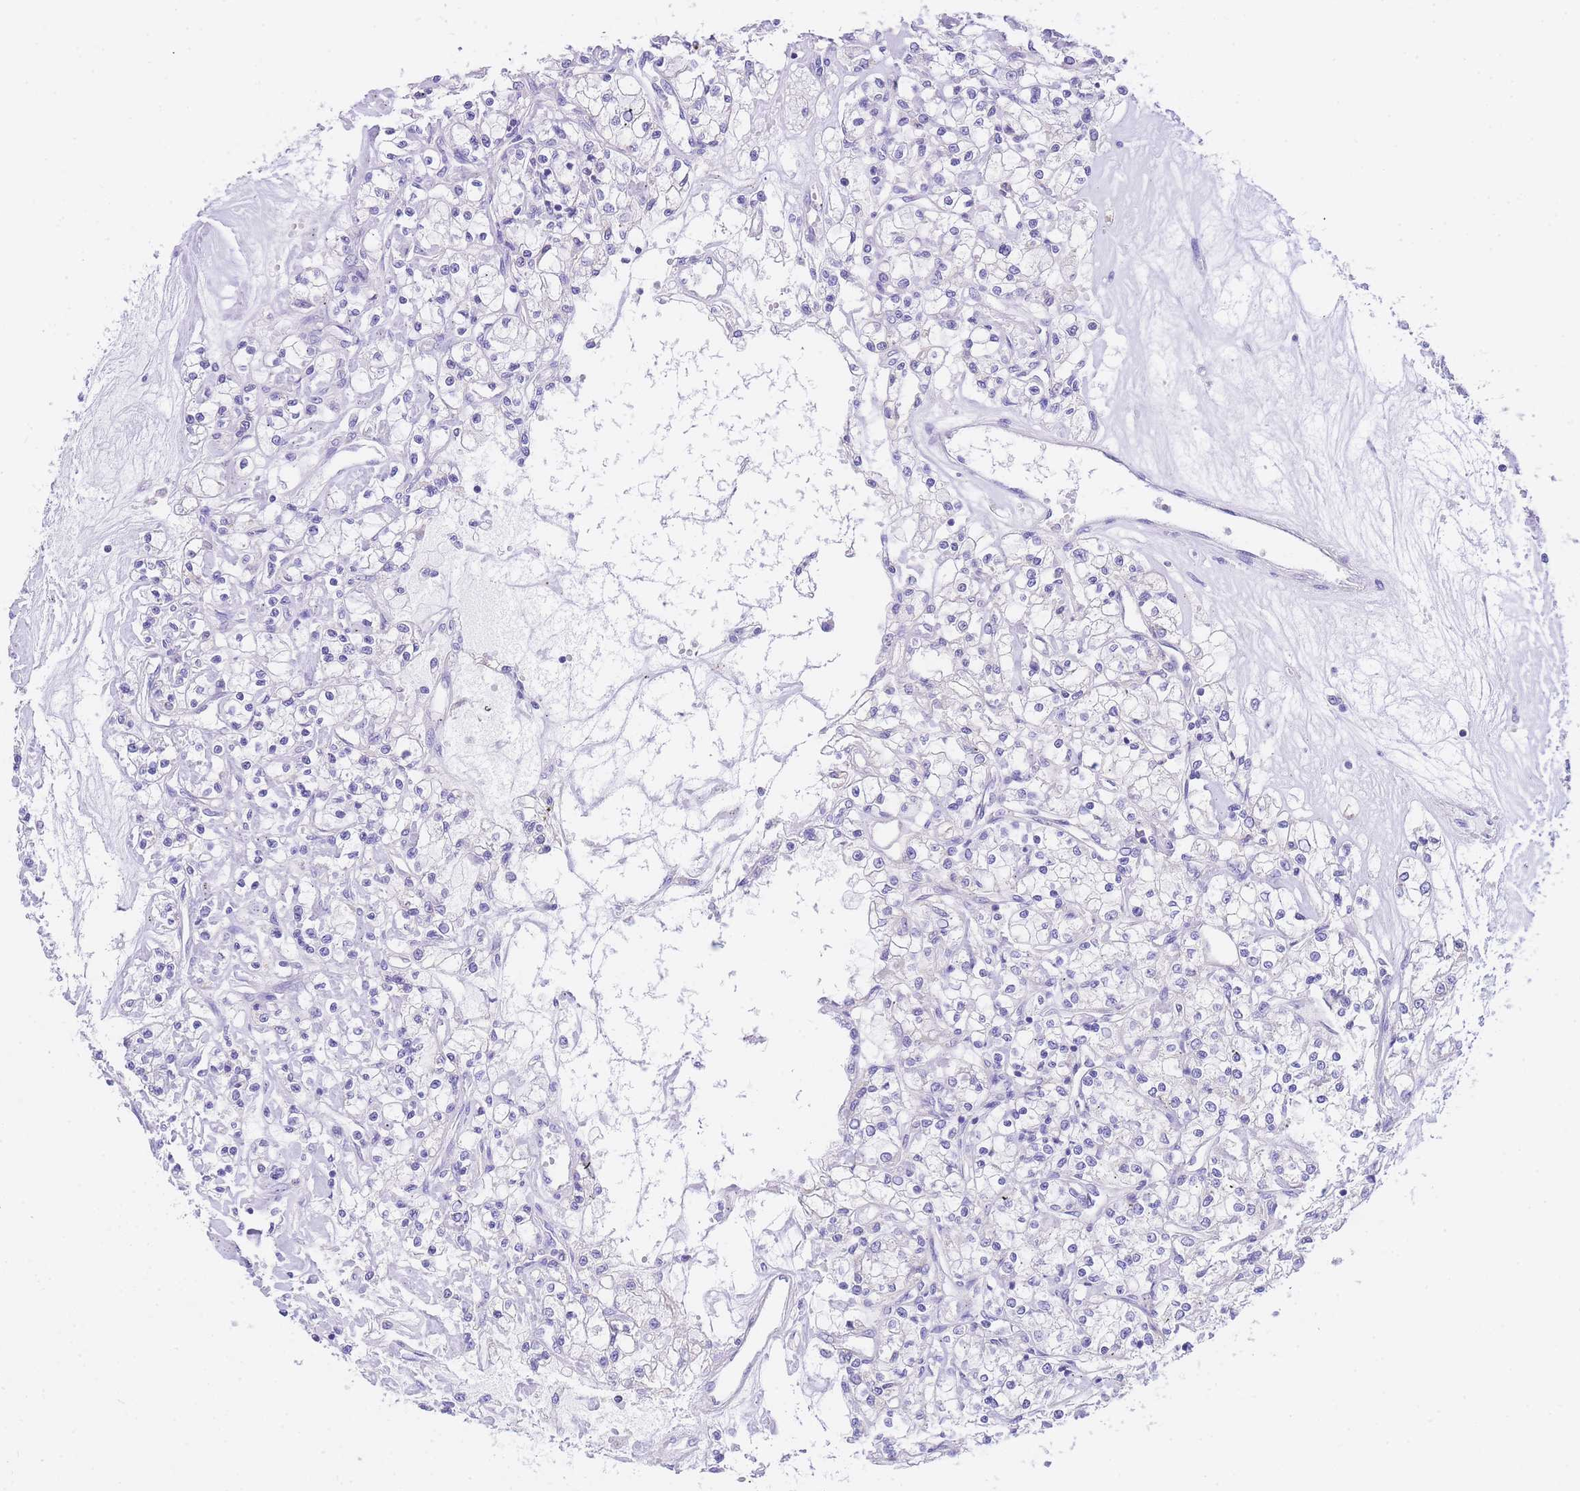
{"staining": {"intensity": "negative", "quantity": "none", "location": "none"}, "tissue": "renal cancer", "cell_type": "Tumor cells", "image_type": "cancer", "snomed": [{"axis": "morphology", "description": "Adenocarcinoma, NOS"}, {"axis": "topography", "description": "Kidney"}], "caption": "DAB (3,3'-diaminobenzidine) immunohistochemical staining of adenocarcinoma (renal) reveals no significant staining in tumor cells.", "gene": "EPN2", "patient": {"sex": "female", "age": 59}}